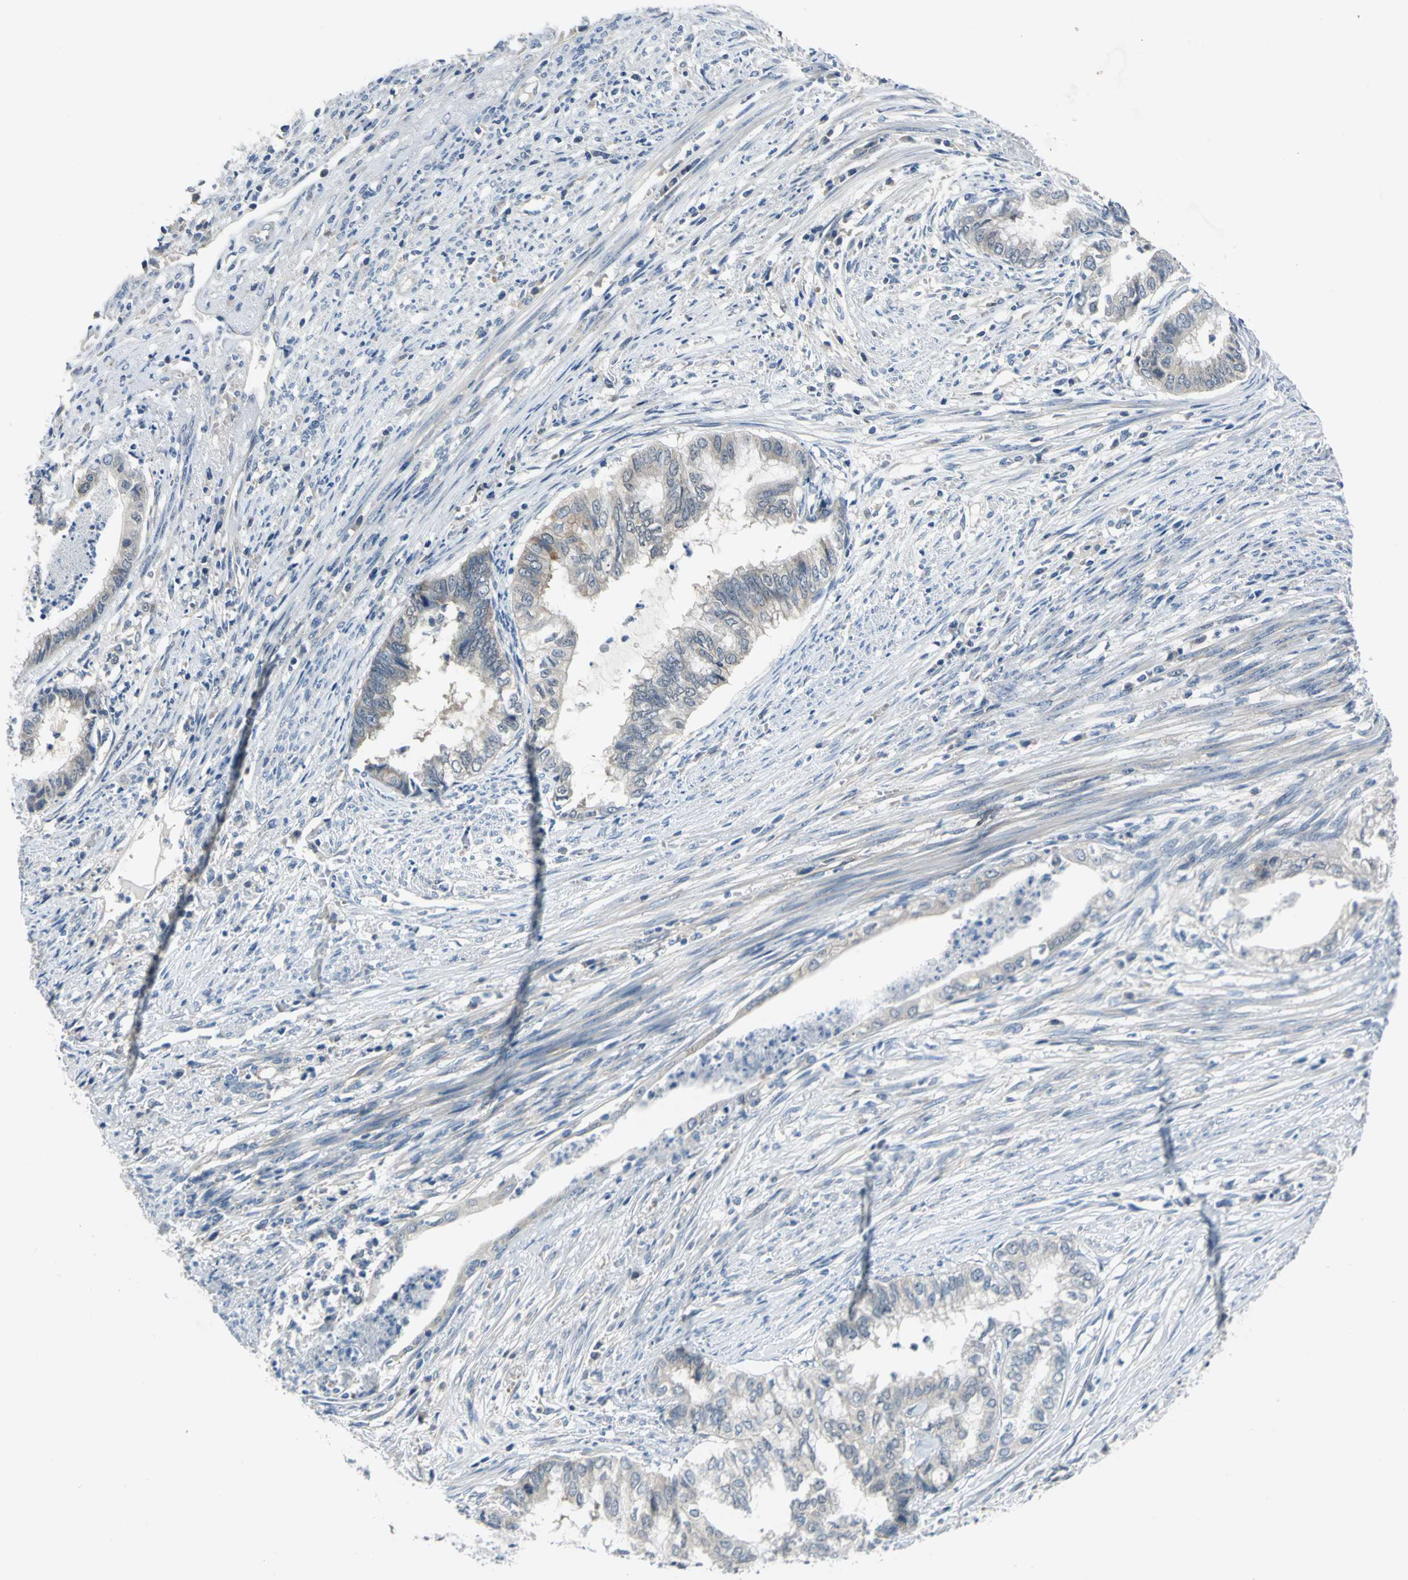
{"staining": {"intensity": "moderate", "quantity": "<25%", "location": "cytoplasmic/membranous"}, "tissue": "endometrial cancer", "cell_type": "Tumor cells", "image_type": "cancer", "snomed": [{"axis": "morphology", "description": "Adenocarcinoma, NOS"}, {"axis": "topography", "description": "Endometrium"}], "caption": "This histopathology image shows endometrial cancer (adenocarcinoma) stained with IHC to label a protein in brown. The cytoplasmic/membranous of tumor cells show moderate positivity for the protein. Nuclei are counter-stained blue.", "gene": "ZNF415", "patient": {"sex": "female", "age": 79}}